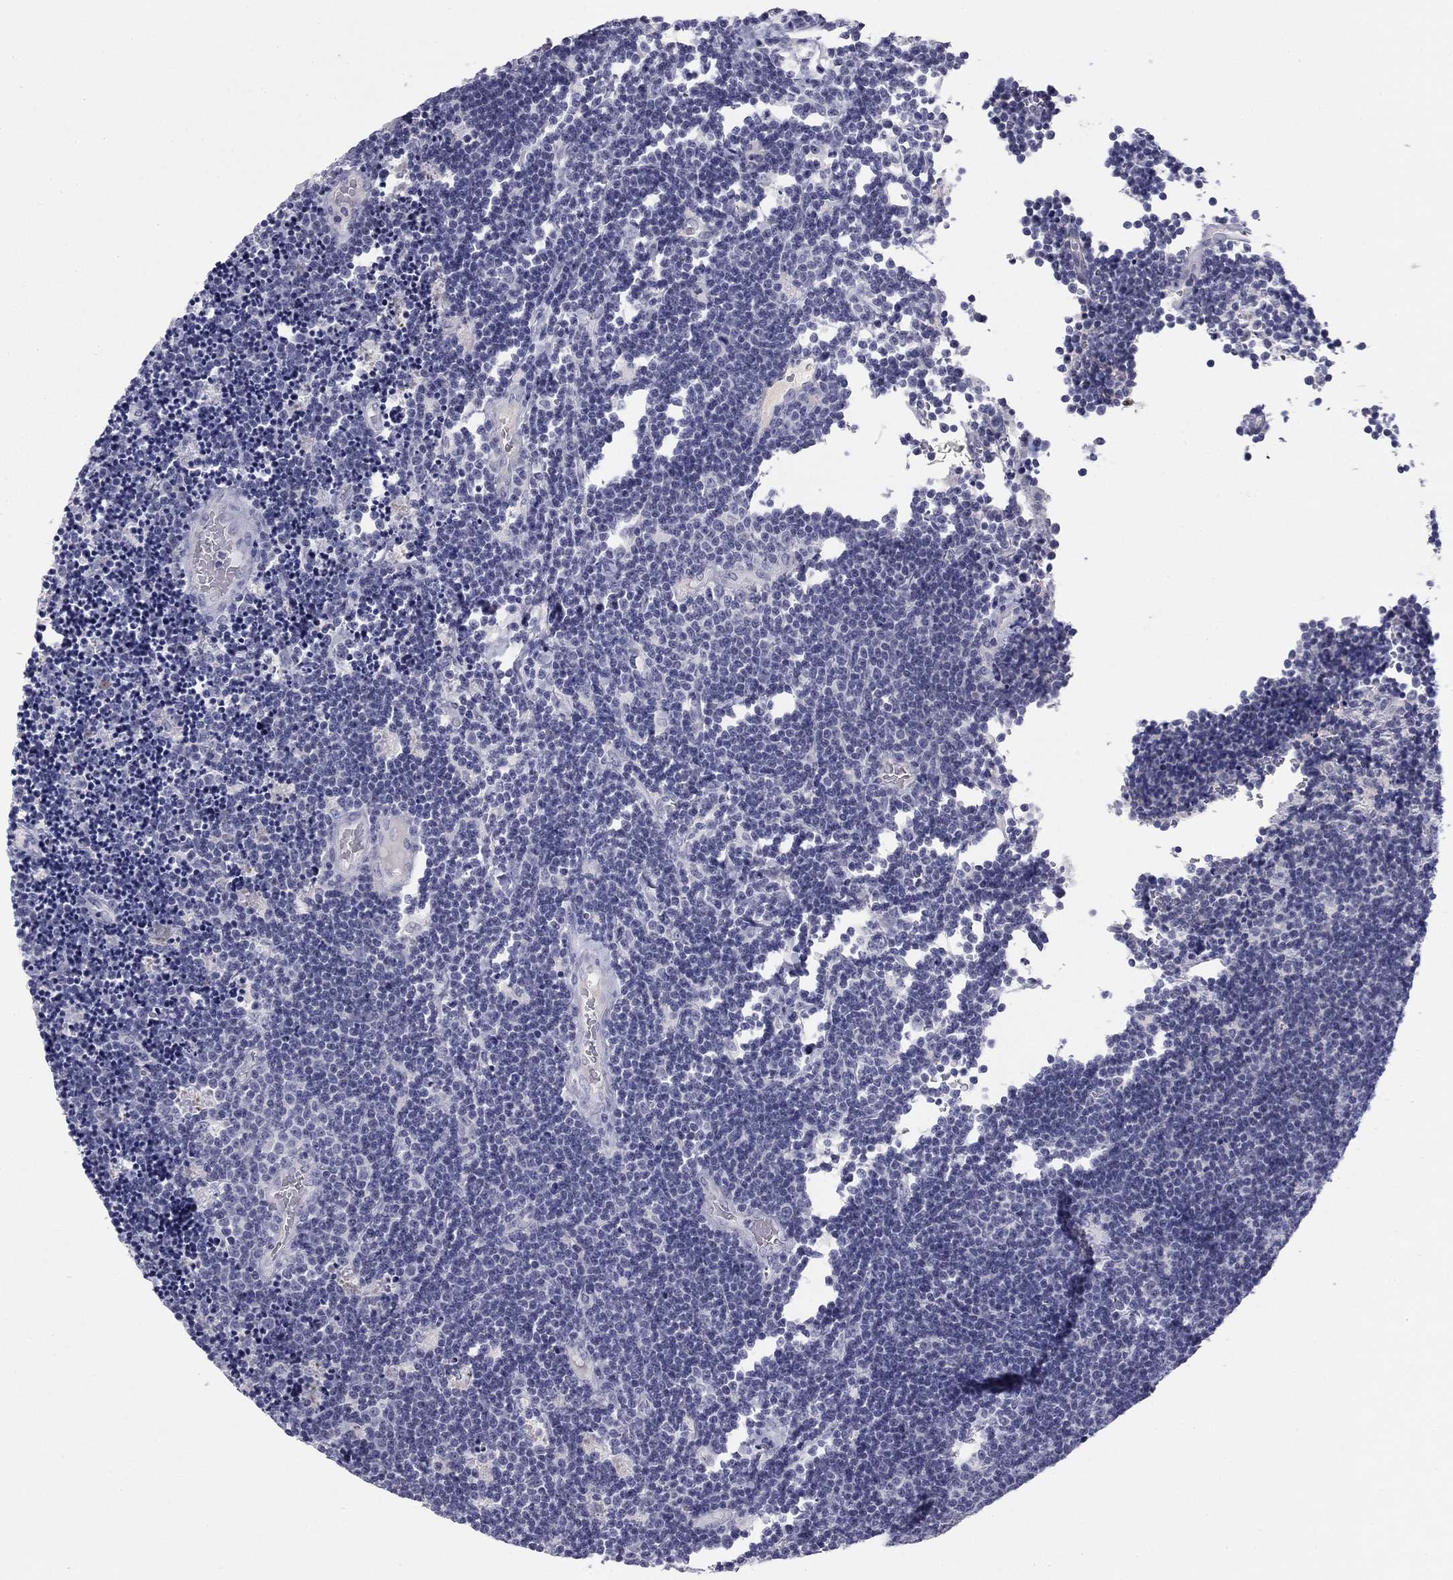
{"staining": {"intensity": "negative", "quantity": "none", "location": "none"}, "tissue": "lymphoma", "cell_type": "Tumor cells", "image_type": "cancer", "snomed": [{"axis": "morphology", "description": "Malignant lymphoma, non-Hodgkin's type, Low grade"}, {"axis": "topography", "description": "Brain"}], "caption": "Low-grade malignant lymphoma, non-Hodgkin's type was stained to show a protein in brown. There is no significant positivity in tumor cells.", "gene": "TFAP2B", "patient": {"sex": "female", "age": 66}}